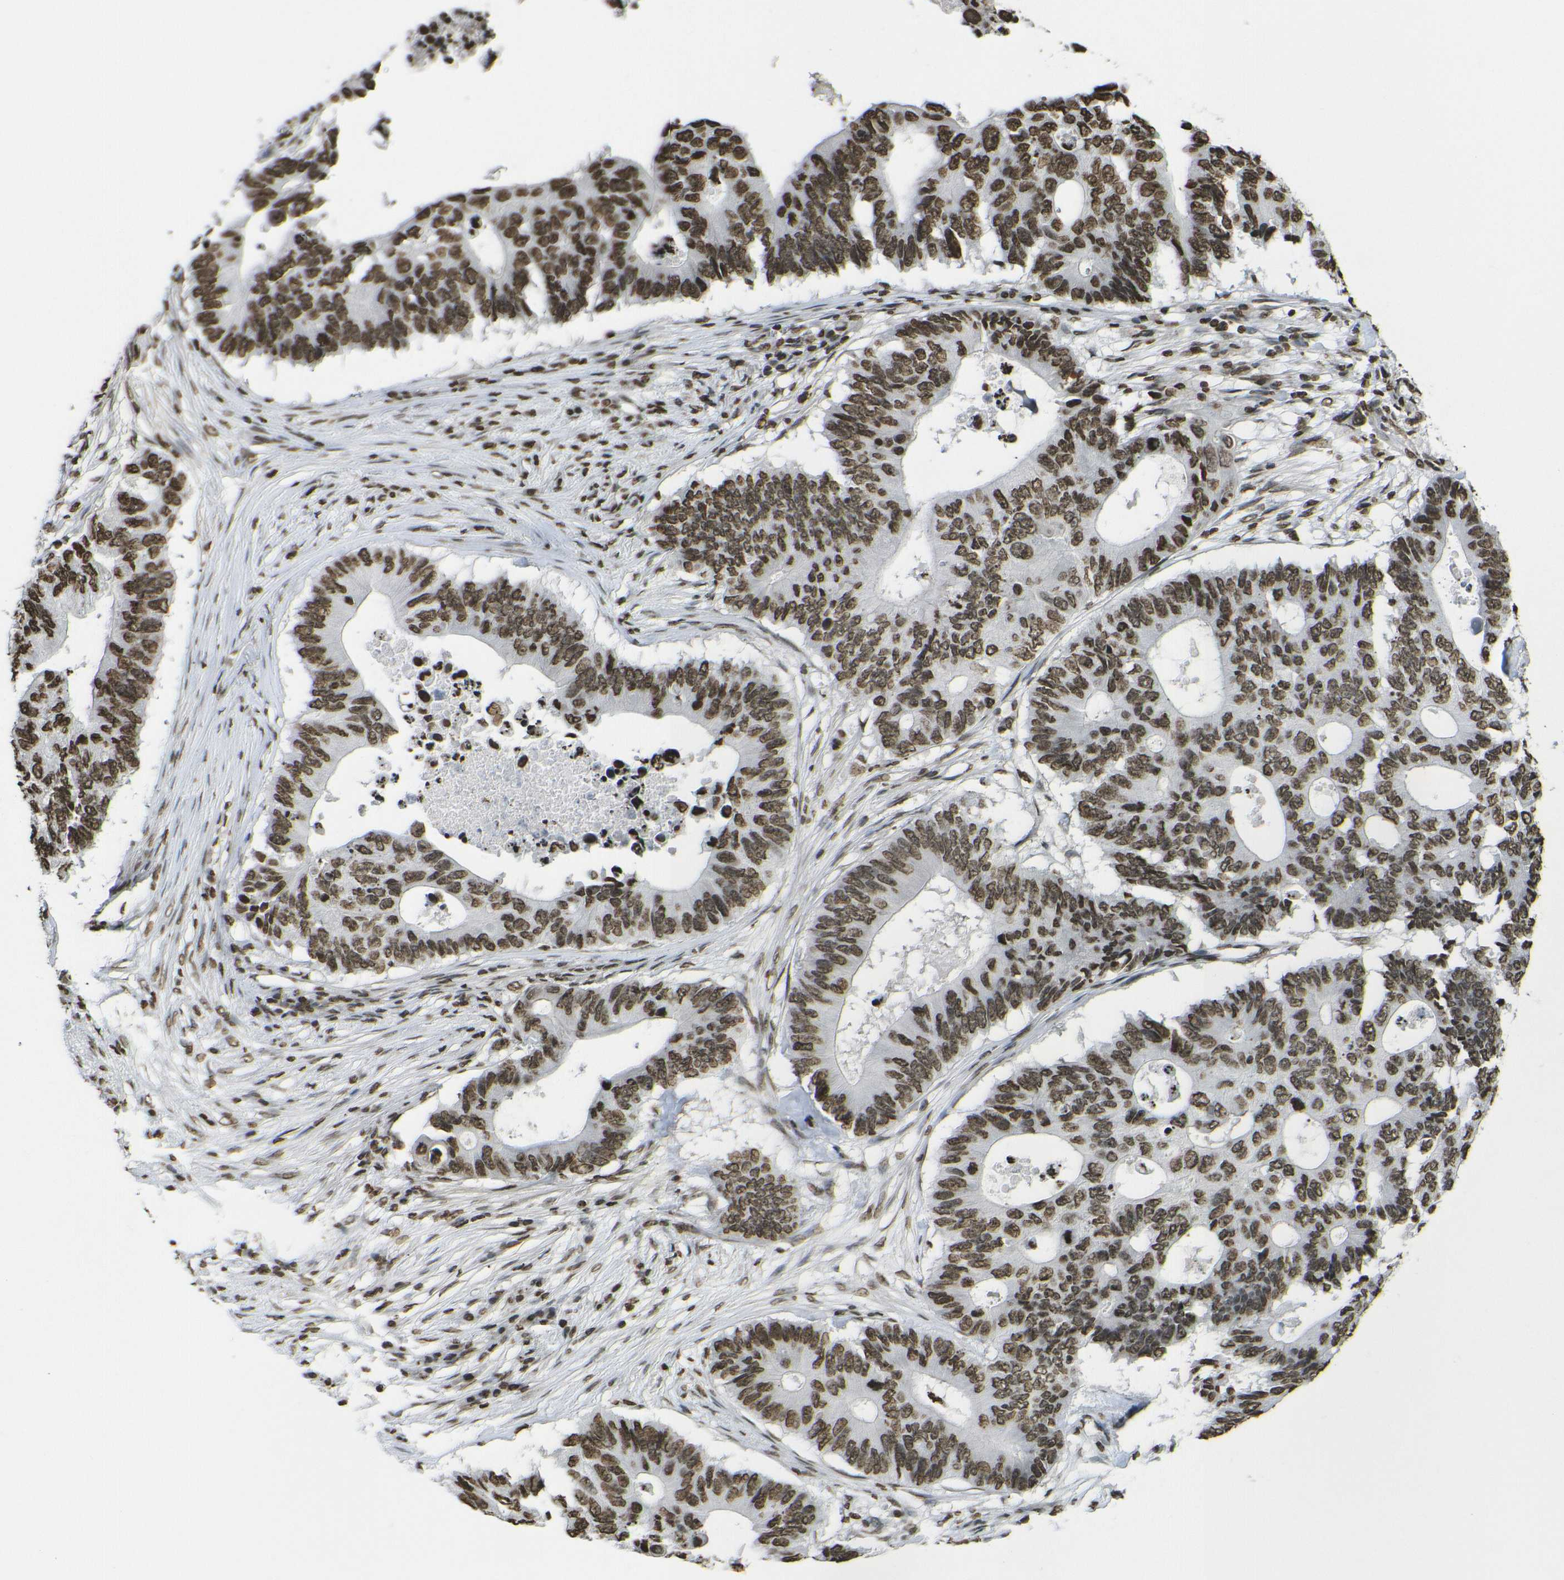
{"staining": {"intensity": "strong", "quantity": ">75%", "location": "nuclear"}, "tissue": "colorectal cancer", "cell_type": "Tumor cells", "image_type": "cancer", "snomed": [{"axis": "morphology", "description": "Adenocarcinoma, NOS"}, {"axis": "topography", "description": "Colon"}], "caption": "Immunohistochemistry (DAB (3,3'-diaminobenzidine)) staining of human colorectal cancer (adenocarcinoma) demonstrates strong nuclear protein positivity in about >75% of tumor cells.", "gene": "H4C16", "patient": {"sex": "male", "age": 71}}